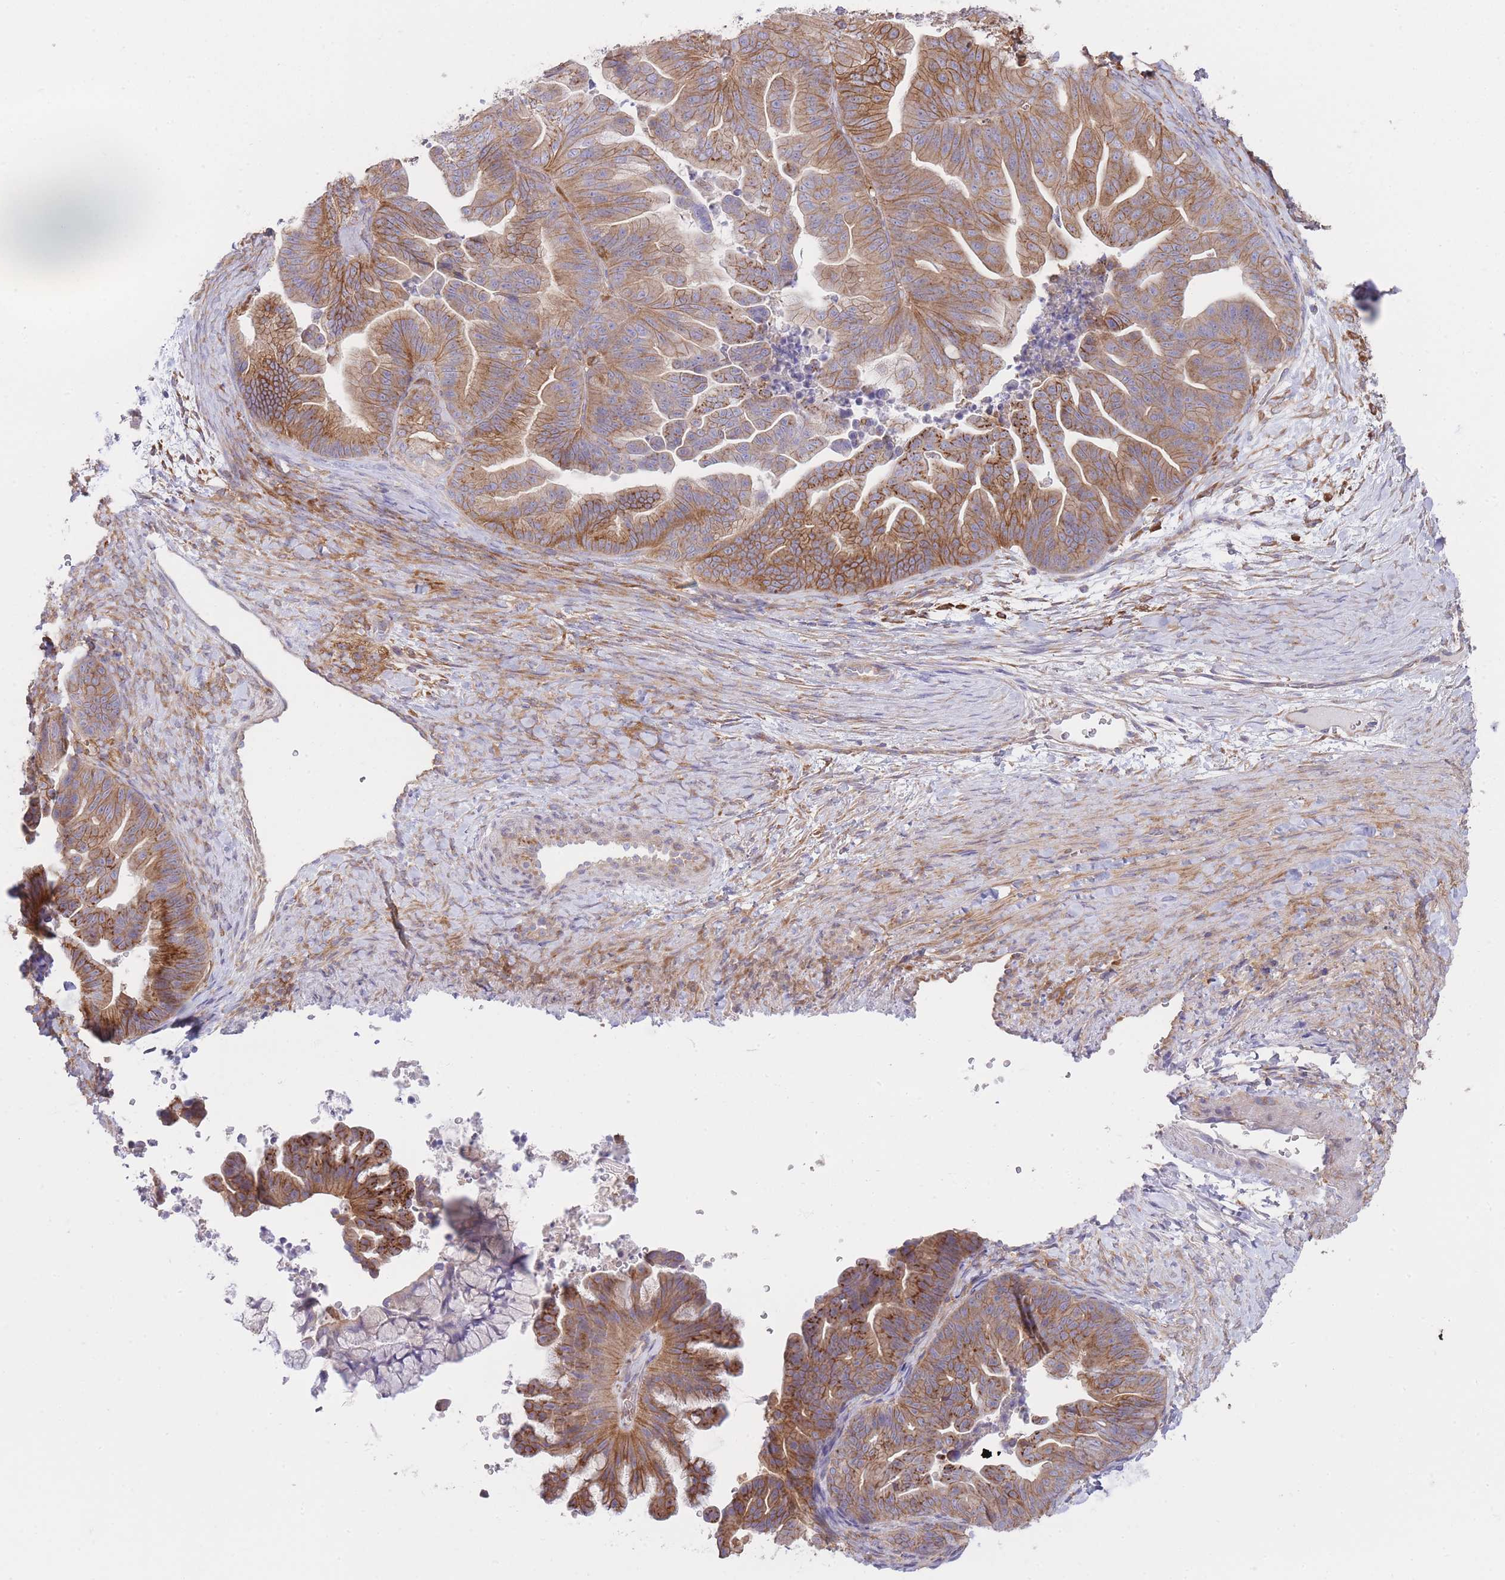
{"staining": {"intensity": "moderate", "quantity": ">75%", "location": "cytoplasmic/membranous"}, "tissue": "ovarian cancer", "cell_type": "Tumor cells", "image_type": "cancer", "snomed": [{"axis": "morphology", "description": "Cystadenocarcinoma, mucinous, NOS"}, {"axis": "topography", "description": "Ovary"}], "caption": "This is an image of IHC staining of ovarian mucinous cystadenocarcinoma, which shows moderate staining in the cytoplasmic/membranous of tumor cells.", "gene": "PRKAR1A", "patient": {"sex": "female", "age": 67}}